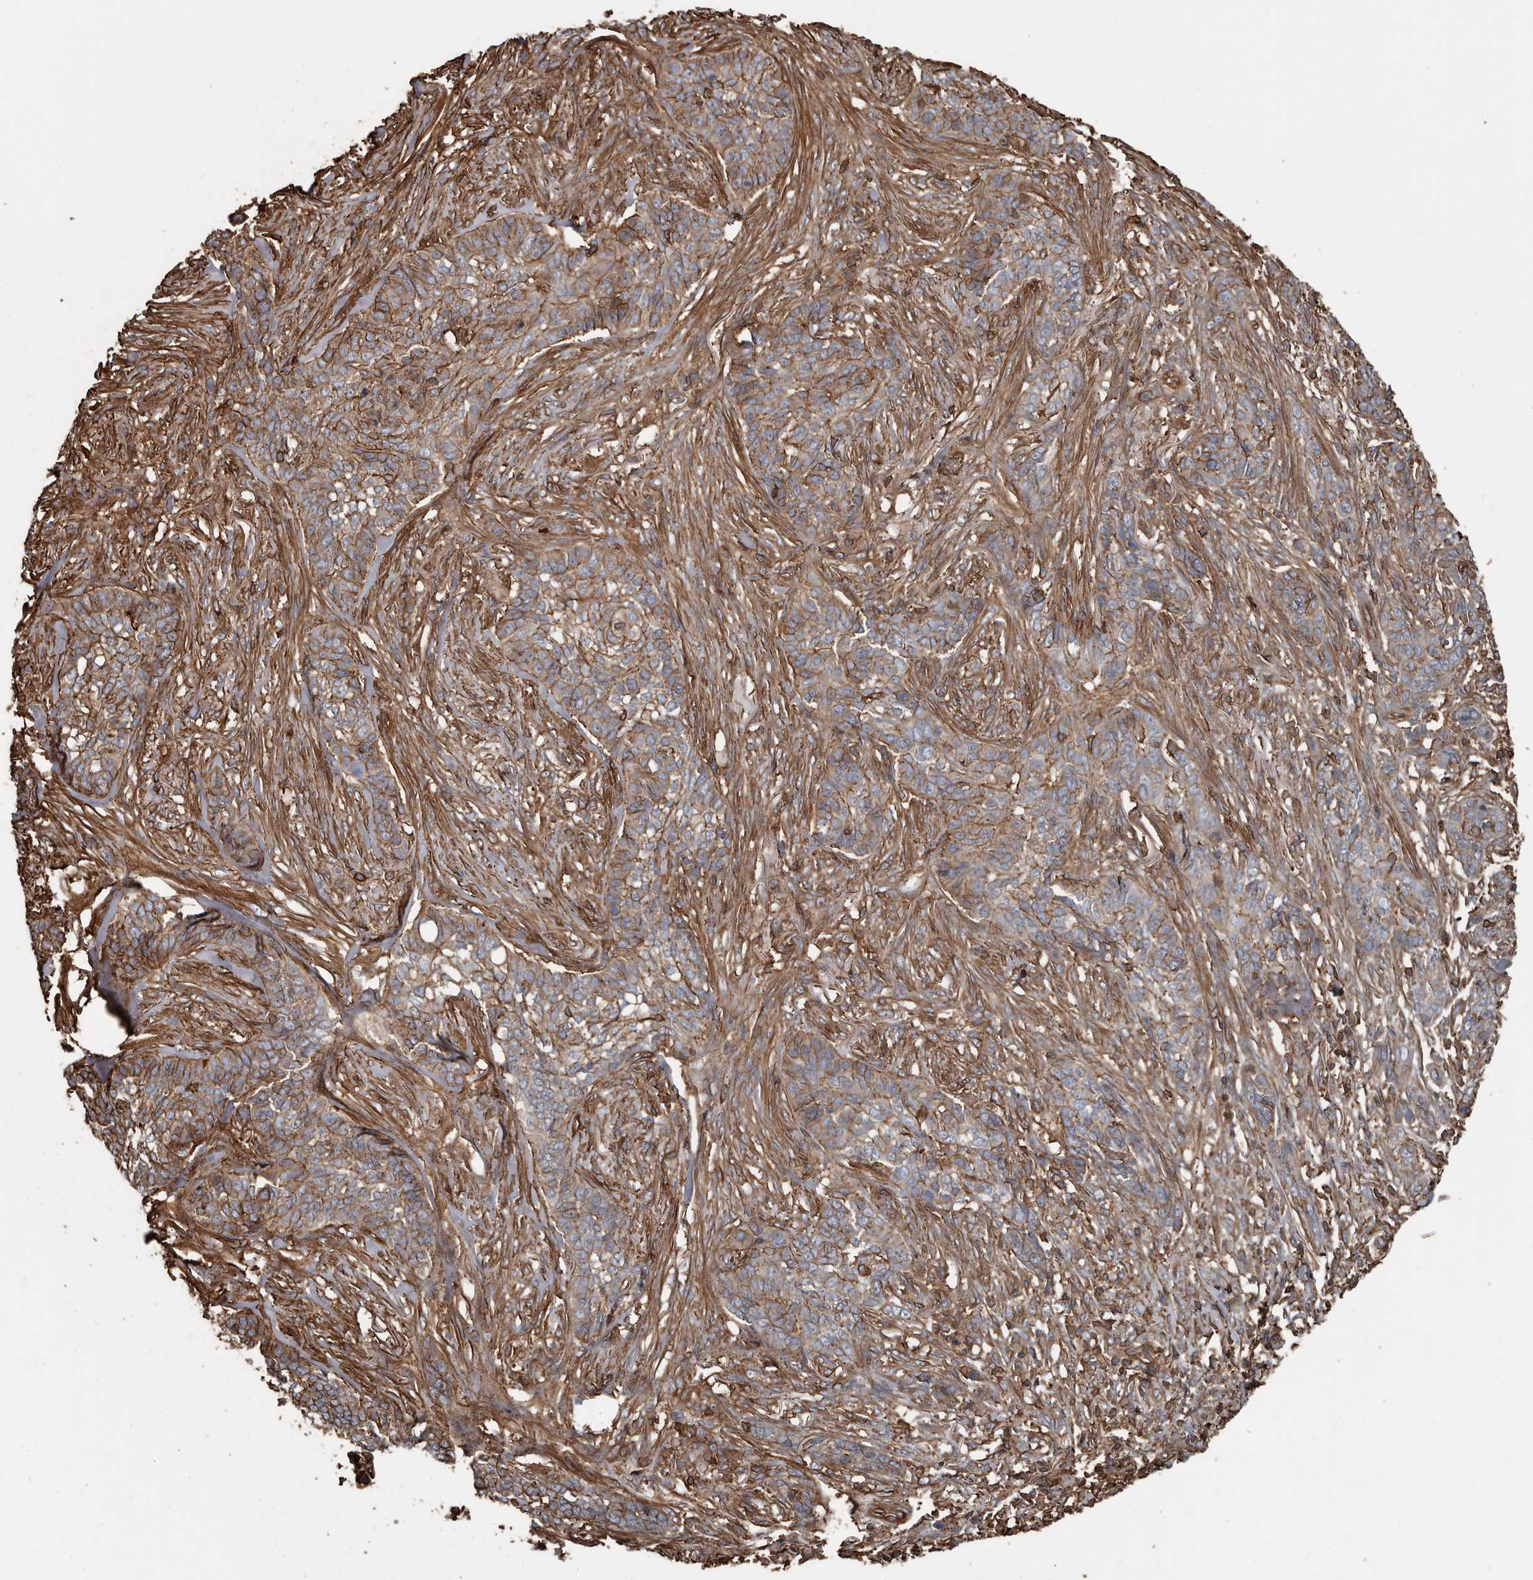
{"staining": {"intensity": "moderate", "quantity": ">75%", "location": "cytoplasmic/membranous"}, "tissue": "skin cancer", "cell_type": "Tumor cells", "image_type": "cancer", "snomed": [{"axis": "morphology", "description": "Basal cell carcinoma"}, {"axis": "topography", "description": "Skin"}], "caption": "Moderate cytoplasmic/membranous expression for a protein is appreciated in approximately >75% of tumor cells of basal cell carcinoma (skin) using immunohistochemistry (IHC).", "gene": "DENND6B", "patient": {"sex": "male", "age": 85}}